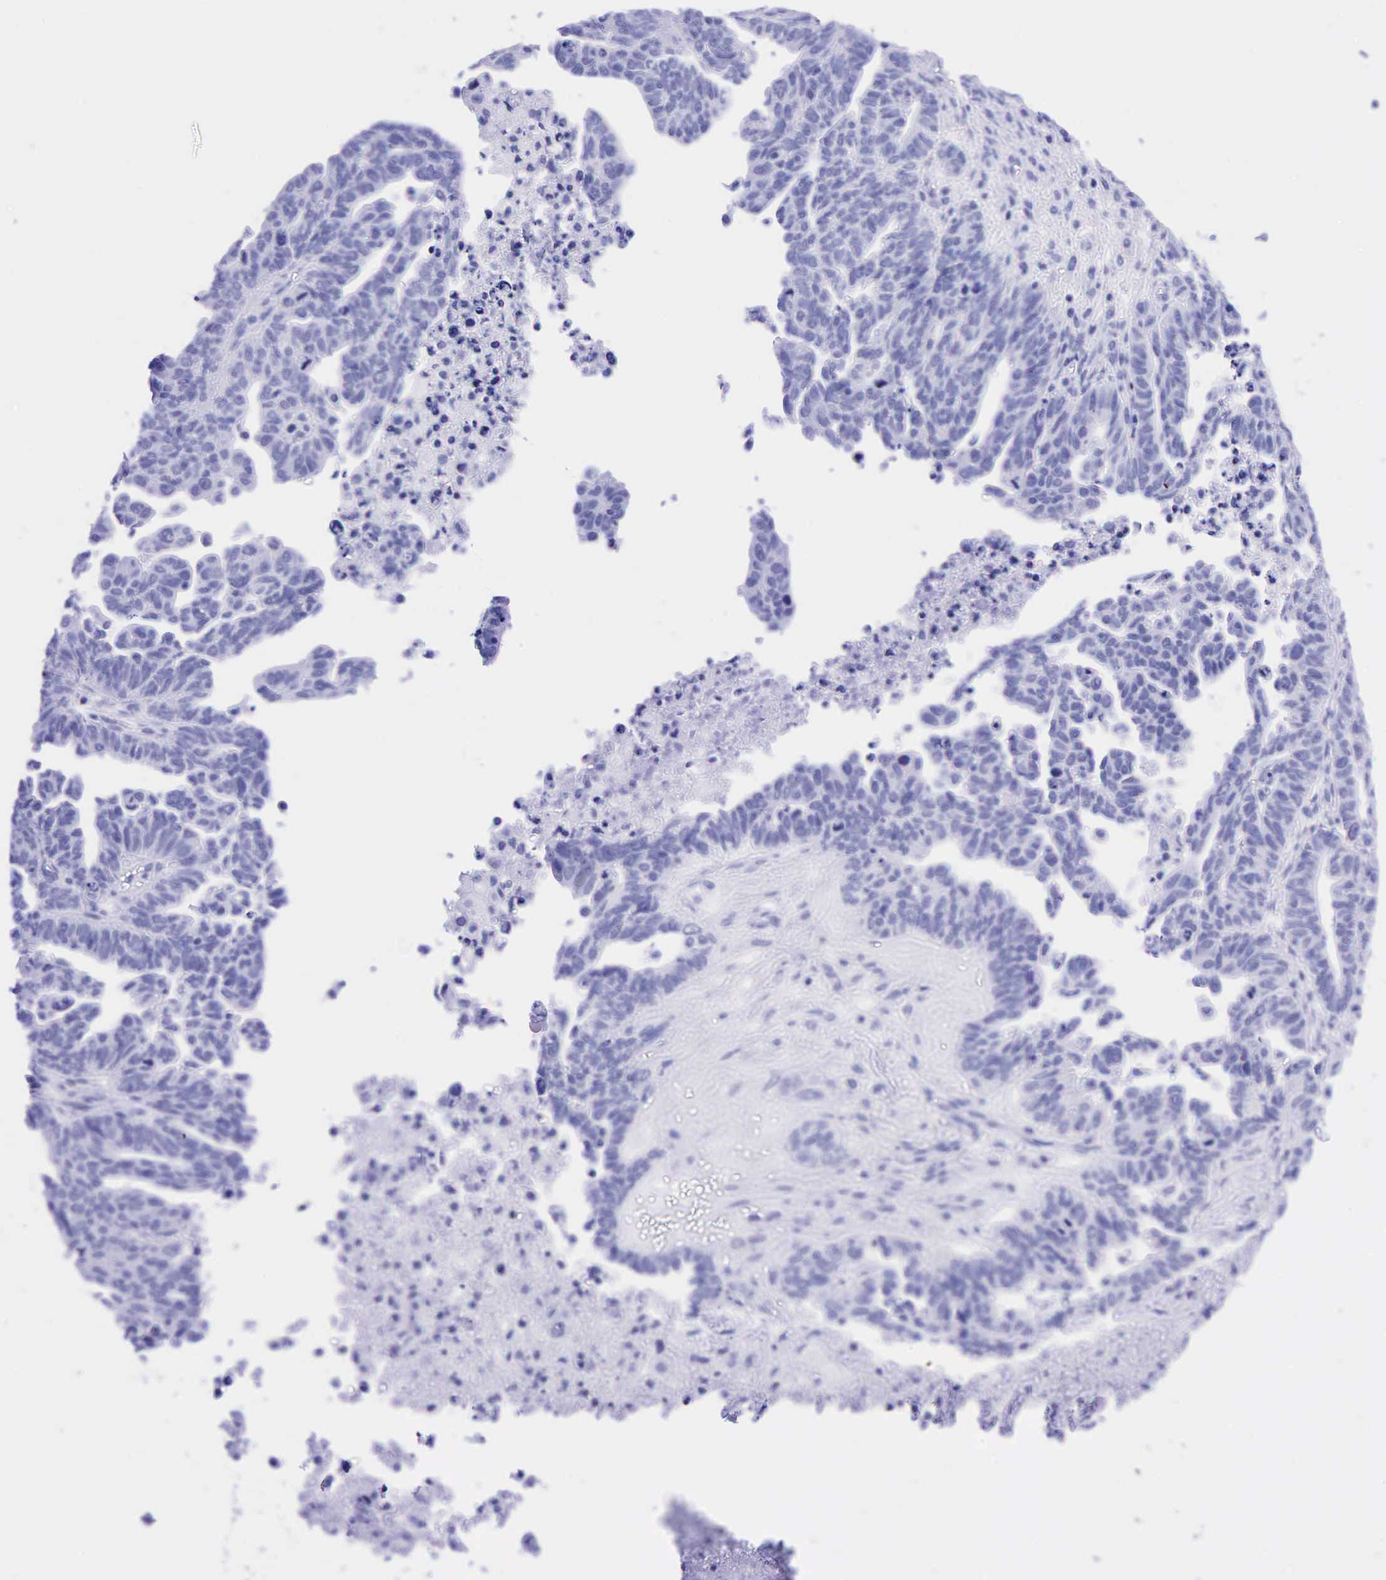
{"staining": {"intensity": "negative", "quantity": "none", "location": "none"}, "tissue": "ovarian cancer", "cell_type": "Tumor cells", "image_type": "cancer", "snomed": [{"axis": "morphology", "description": "Carcinoma, endometroid"}, {"axis": "morphology", "description": "Cystadenocarcinoma, serous, NOS"}, {"axis": "topography", "description": "Ovary"}], "caption": "IHC histopathology image of serous cystadenocarcinoma (ovarian) stained for a protein (brown), which exhibits no positivity in tumor cells. (DAB IHC with hematoxylin counter stain).", "gene": "CEACAM5", "patient": {"sex": "female", "age": 45}}